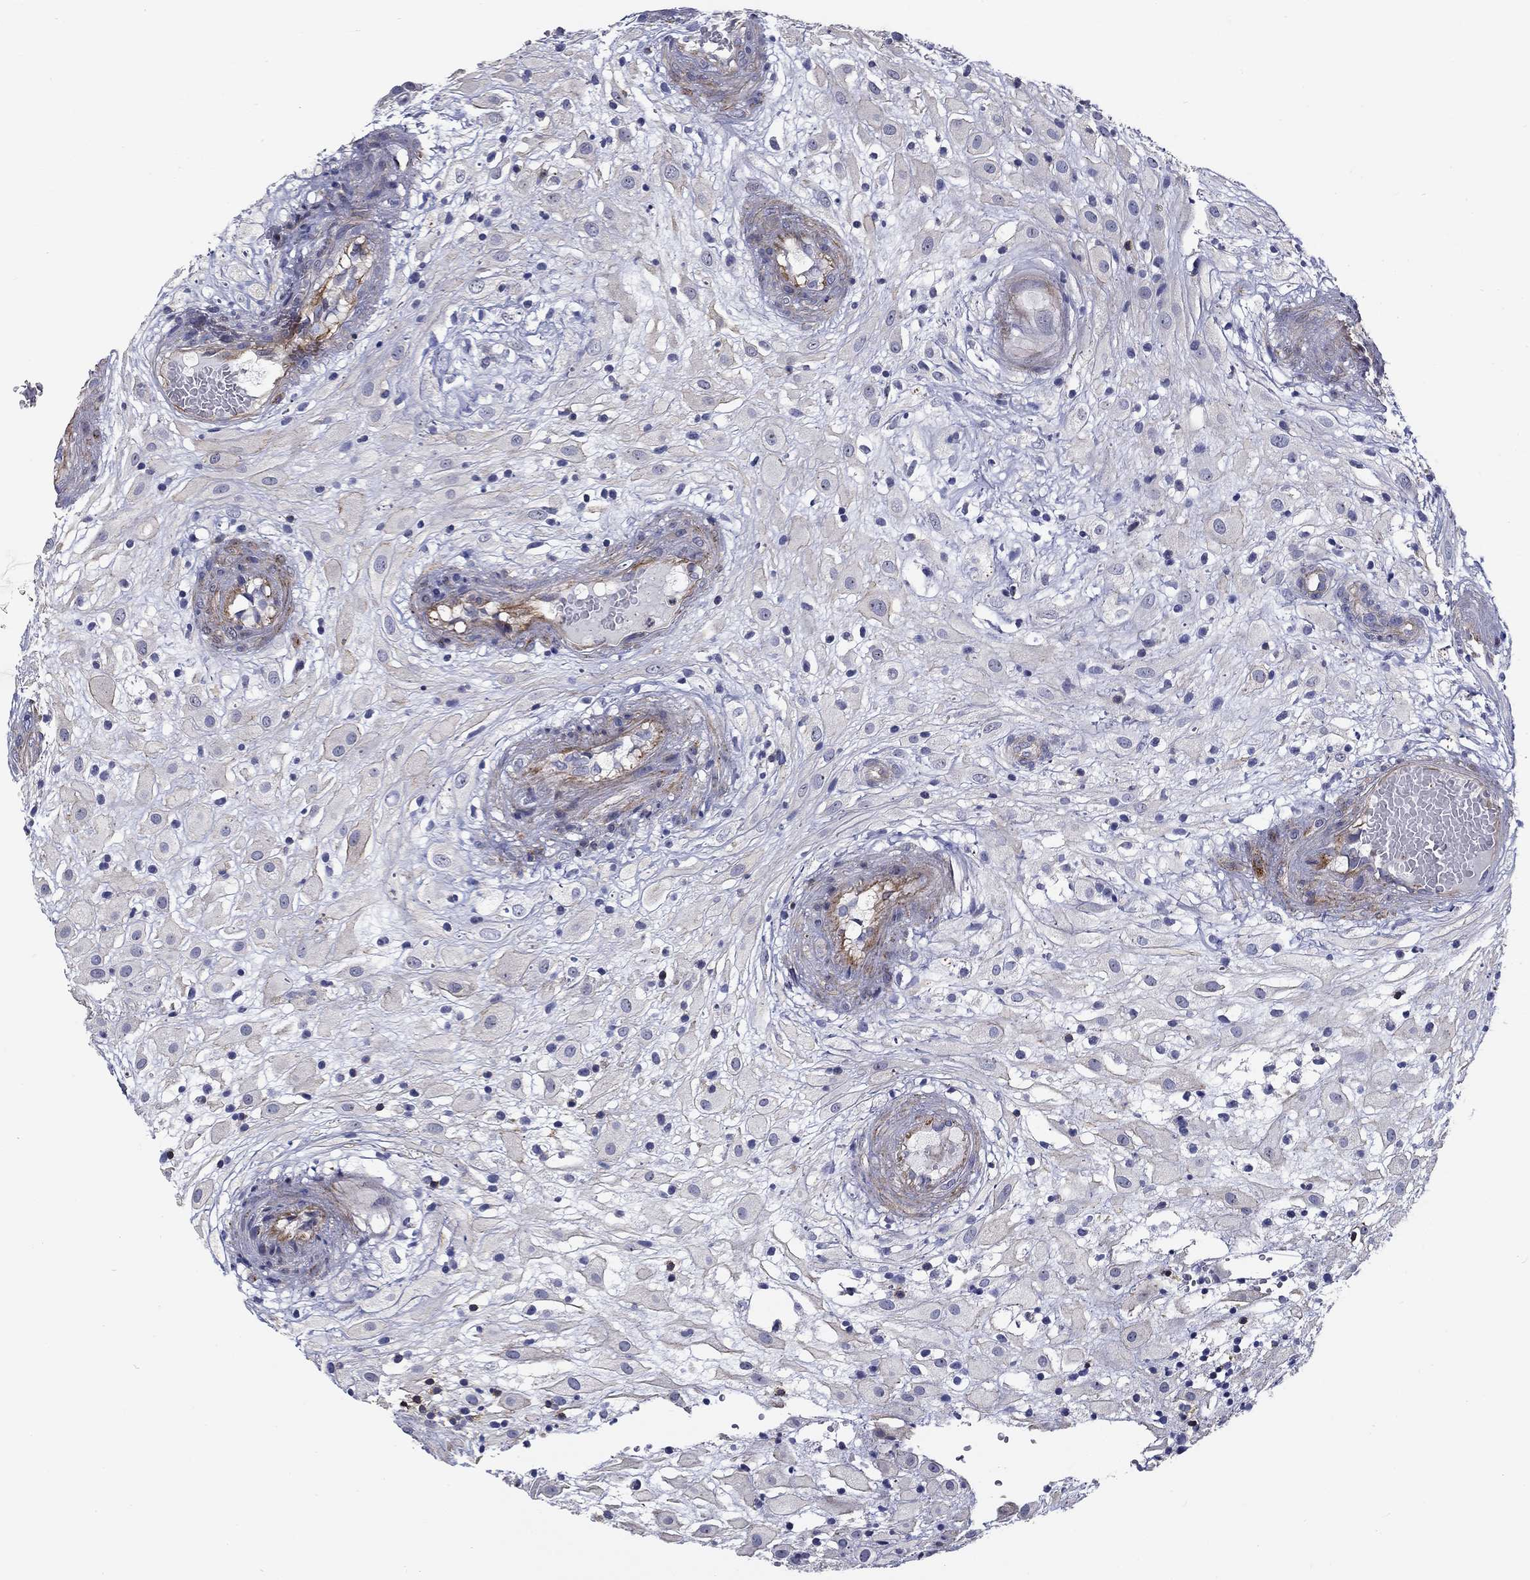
{"staining": {"intensity": "moderate", "quantity": "<25%", "location": "cytoplasmic/membranous"}, "tissue": "placenta", "cell_type": "Decidual cells", "image_type": "normal", "snomed": [{"axis": "morphology", "description": "Normal tissue, NOS"}, {"axis": "topography", "description": "Placenta"}], "caption": "DAB immunohistochemical staining of benign placenta displays moderate cytoplasmic/membranous protein positivity in approximately <25% of decidual cells.", "gene": "SIT1", "patient": {"sex": "female", "age": 24}}